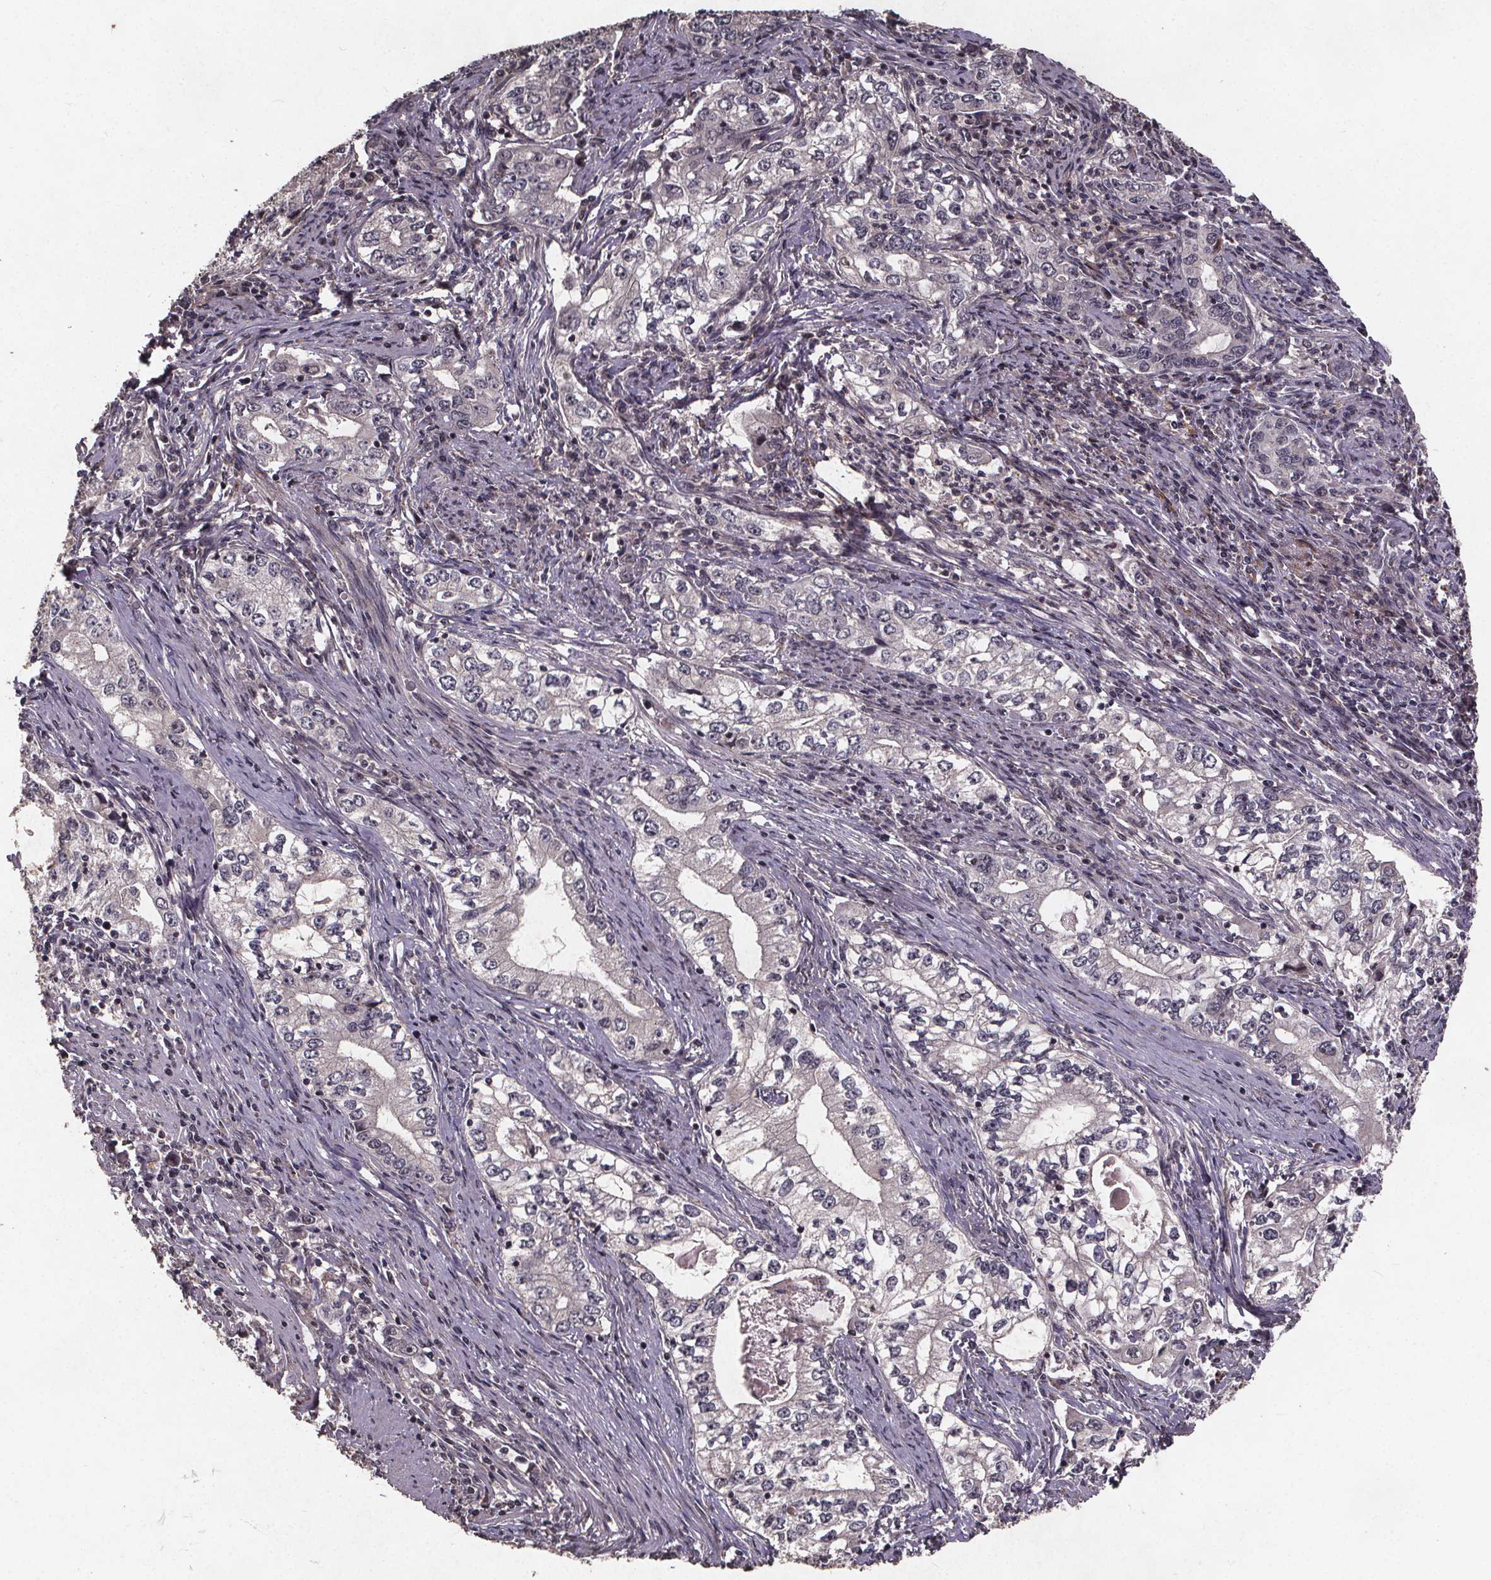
{"staining": {"intensity": "negative", "quantity": "none", "location": "none"}, "tissue": "stomach cancer", "cell_type": "Tumor cells", "image_type": "cancer", "snomed": [{"axis": "morphology", "description": "Adenocarcinoma, NOS"}, {"axis": "topography", "description": "Stomach, lower"}], "caption": "This is a histopathology image of immunohistochemistry (IHC) staining of adenocarcinoma (stomach), which shows no positivity in tumor cells.", "gene": "GPX3", "patient": {"sex": "female", "age": 72}}